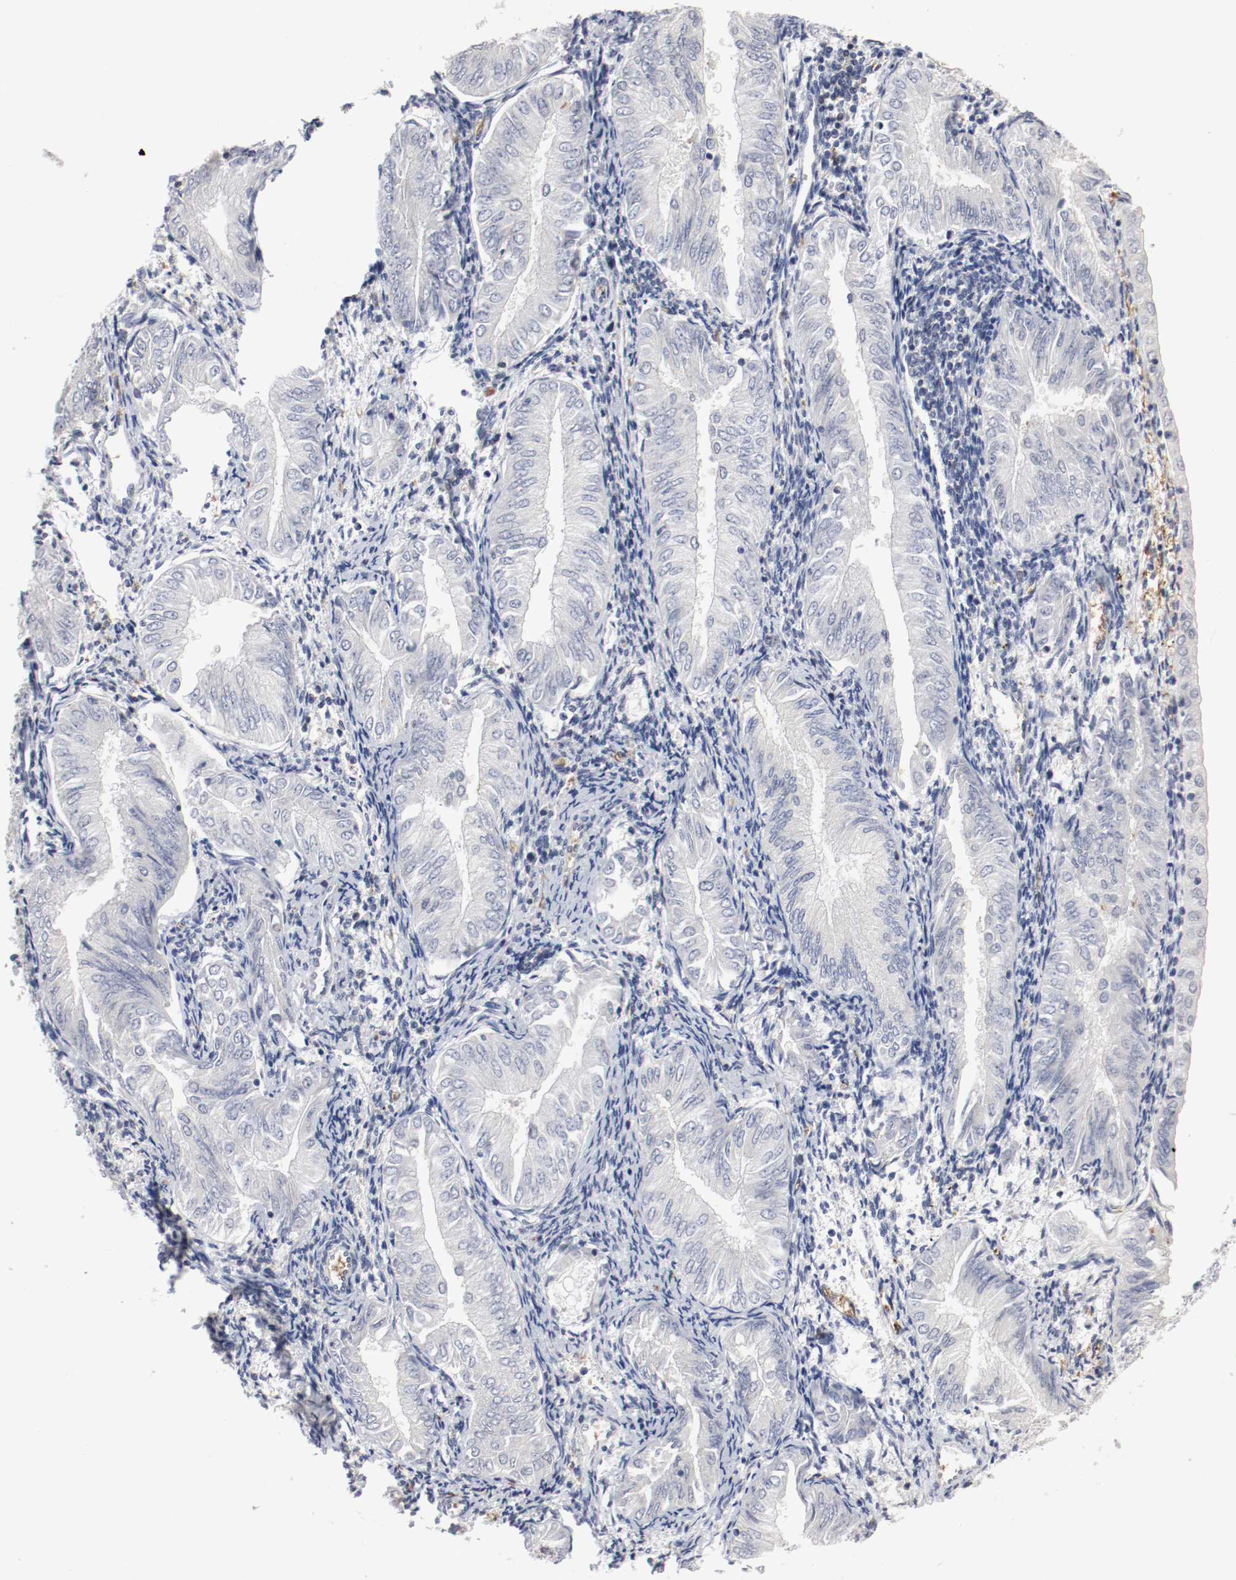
{"staining": {"intensity": "negative", "quantity": "none", "location": "none"}, "tissue": "endometrial cancer", "cell_type": "Tumor cells", "image_type": "cancer", "snomed": [{"axis": "morphology", "description": "Adenocarcinoma, NOS"}, {"axis": "topography", "description": "Endometrium"}], "caption": "Immunohistochemistry image of adenocarcinoma (endometrial) stained for a protein (brown), which displays no expression in tumor cells.", "gene": "JUND", "patient": {"sex": "female", "age": 53}}